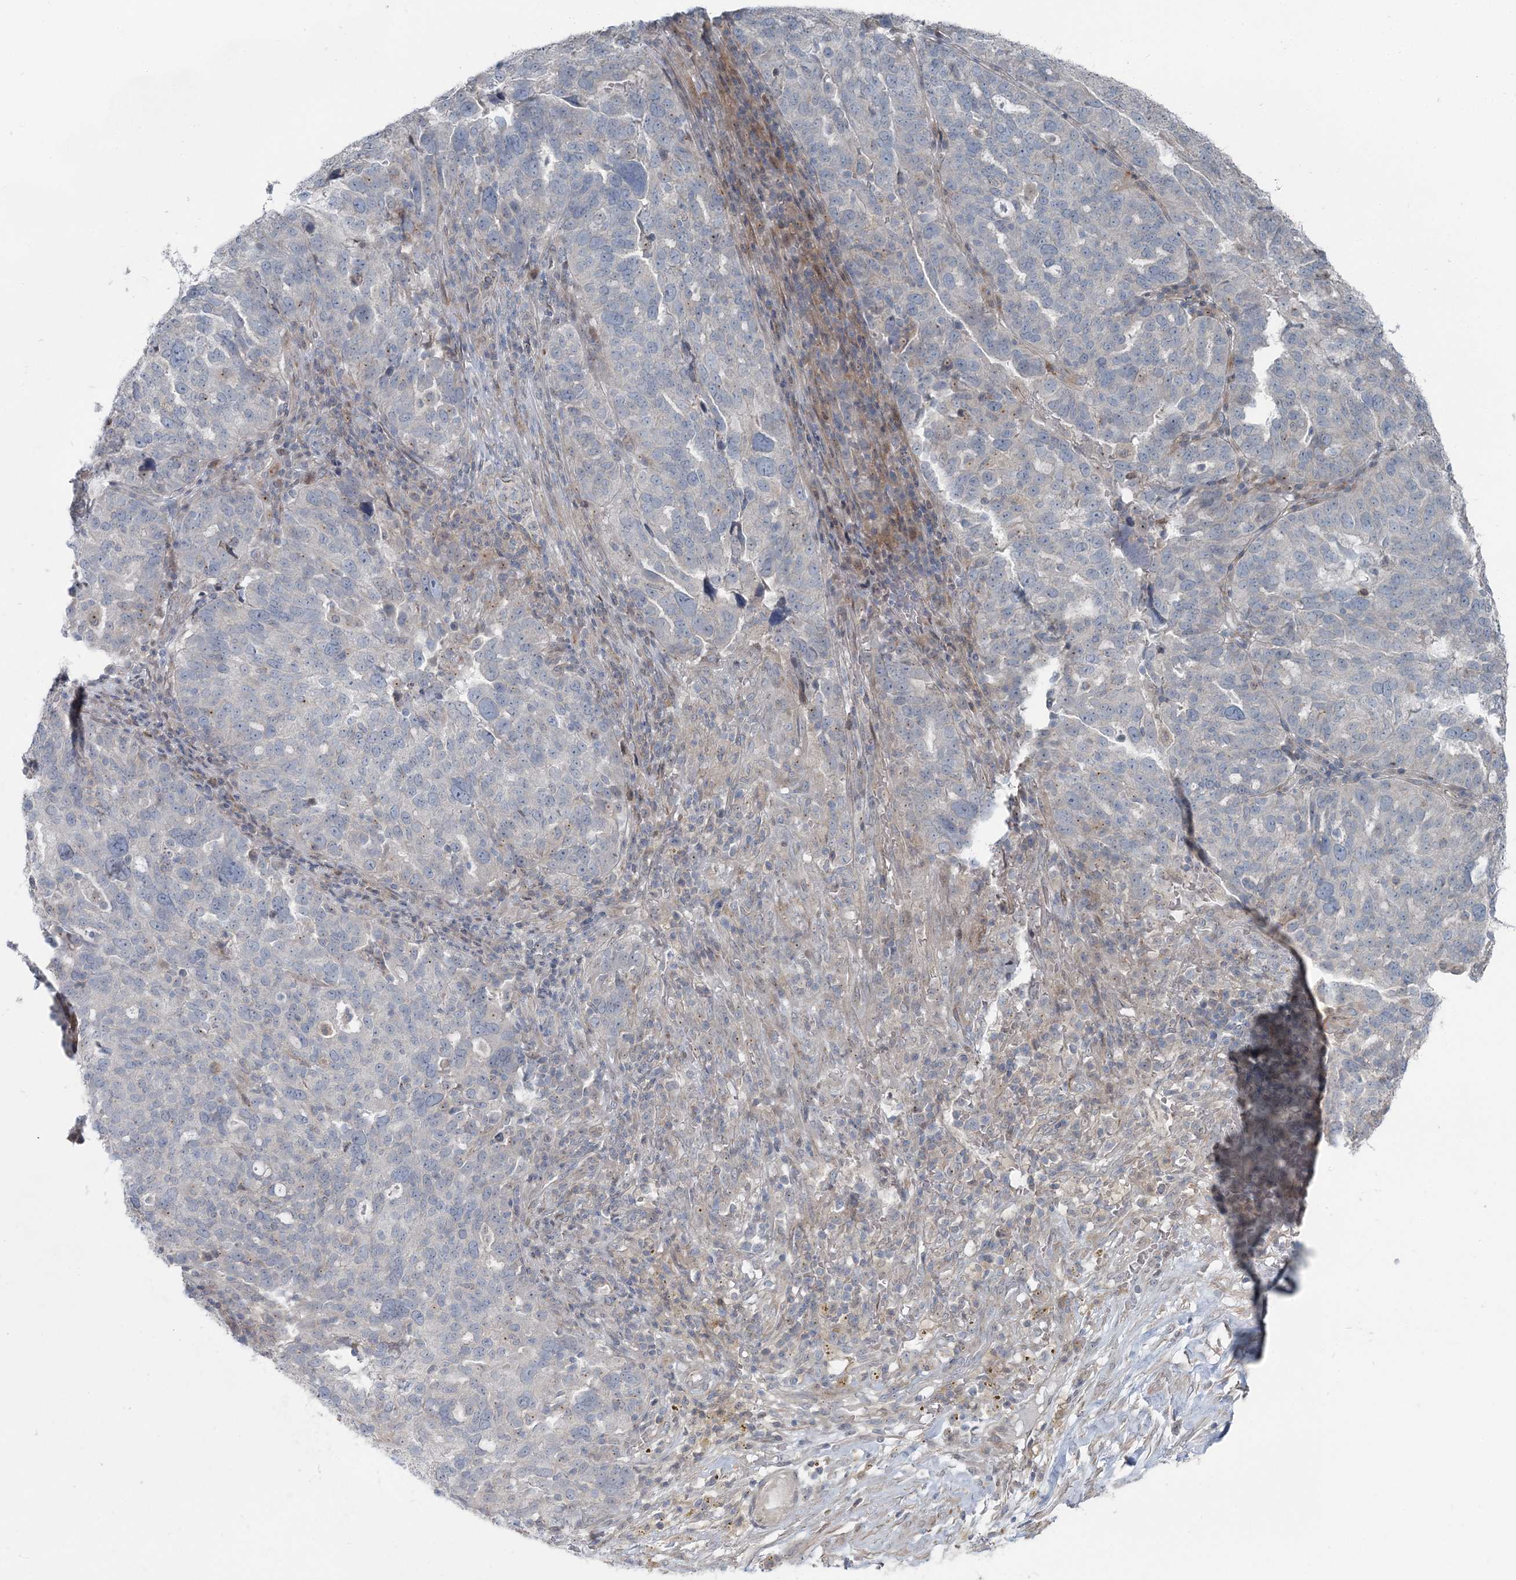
{"staining": {"intensity": "negative", "quantity": "none", "location": "none"}, "tissue": "ovarian cancer", "cell_type": "Tumor cells", "image_type": "cancer", "snomed": [{"axis": "morphology", "description": "Cystadenocarcinoma, serous, NOS"}, {"axis": "topography", "description": "Ovary"}], "caption": "This is an immunohistochemistry (IHC) image of human ovarian serous cystadenocarcinoma. There is no staining in tumor cells.", "gene": "FBXL17", "patient": {"sex": "female", "age": 59}}